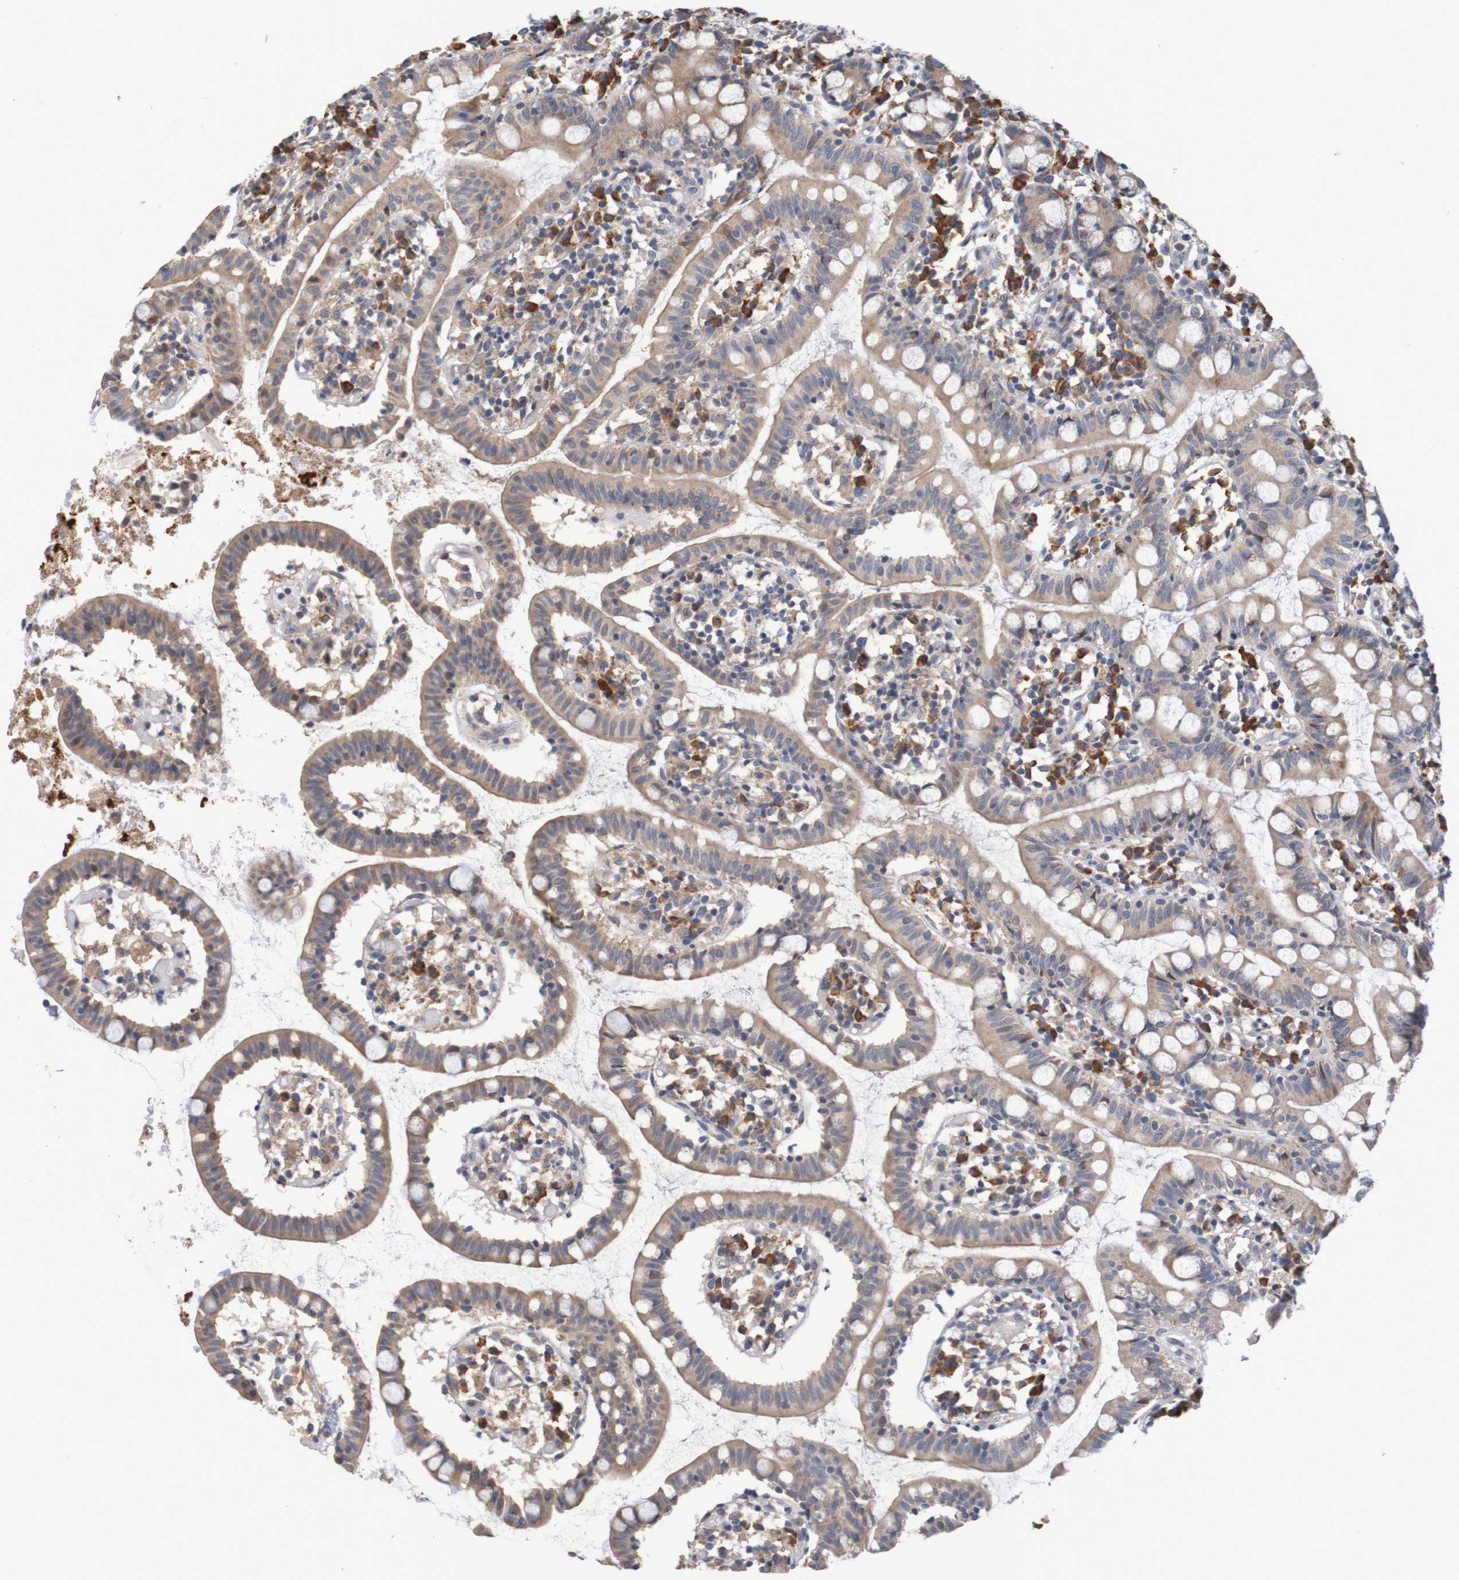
{"staining": {"intensity": "moderate", "quantity": ">75%", "location": "cytoplasmic/membranous"}, "tissue": "small intestine", "cell_type": "Glandular cells", "image_type": "normal", "snomed": [{"axis": "morphology", "description": "Normal tissue, NOS"}, {"axis": "morphology", "description": "Cystadenocarcinoma, serous, Metastatic site"}, {"axis": "topography", "description": "Small intestine"}], "caption": "Immunohistochemistry (IHC) staining of benign small intestine, which demonstrates medium levels of moderate cytoplasmic/membranous positivity in about >75% of glandular cells indicating moderate cytoplasmic/membranous protein positivity. The staining was performed using DAB (brown) for protein detection and nuclei were counterstained in hematoxylin (blue).", "gene": "CLDN18", "patient": {"sex": "female", "age": 61}}